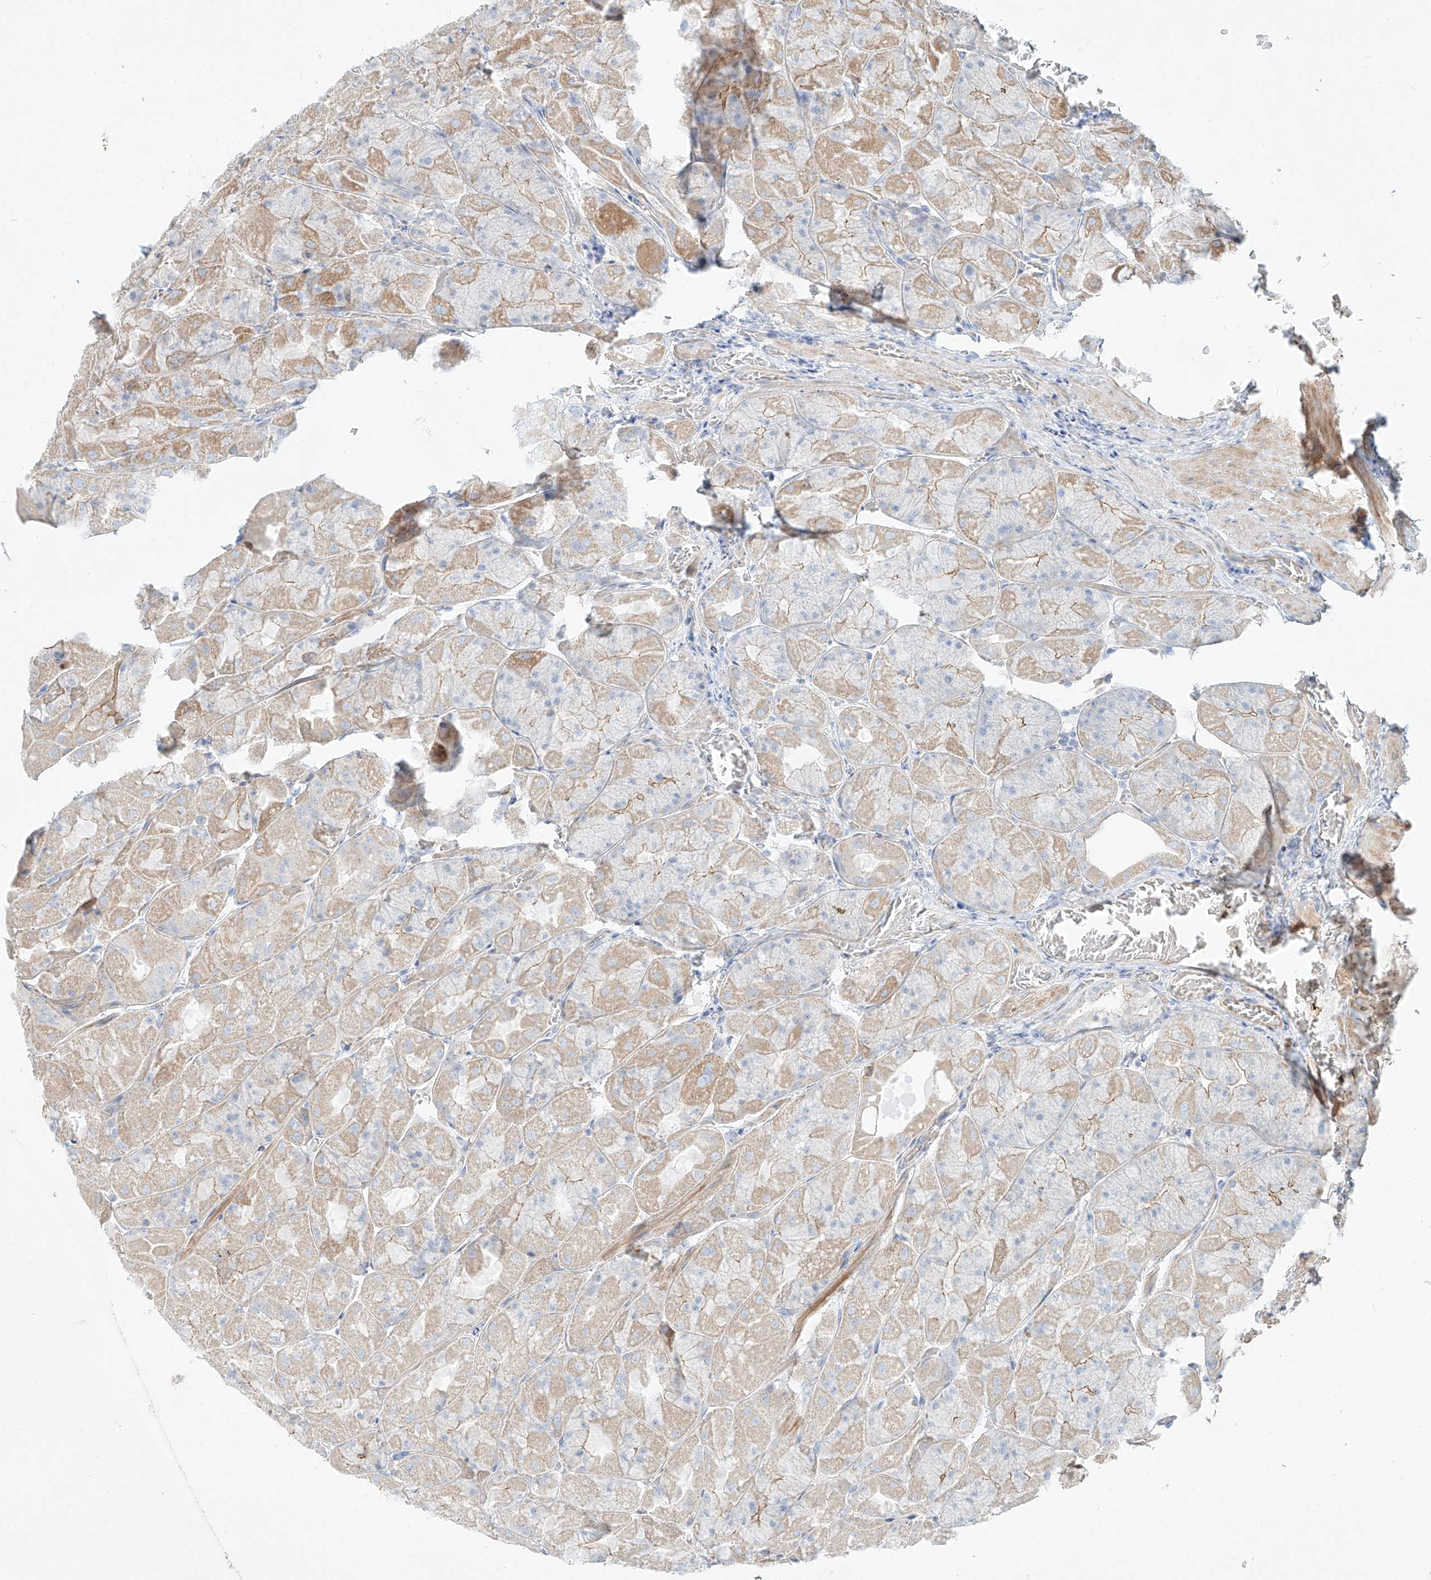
{"staining": {"intensity": "moderate", "quantity": "<25%", "location": "cytoplasmic/membranous"}, "tissue": "stomach", "cell_type": "Glandular cells", "image_type": "normal", "snomed": [{"axis": "morphology", "description": "Normal tissue, NOS"}, {"axis": "topography", "description": "Stomach"}], "caption": "Stomach stained with DAB (3,3'-diaminobenzidine) IHC demonstrates low levels of moderate cytoplasmic/membranous positivity in about <25% of glandular cells.", "gene": "AJM1", "patient": {"sex": "female", "age": 61}}